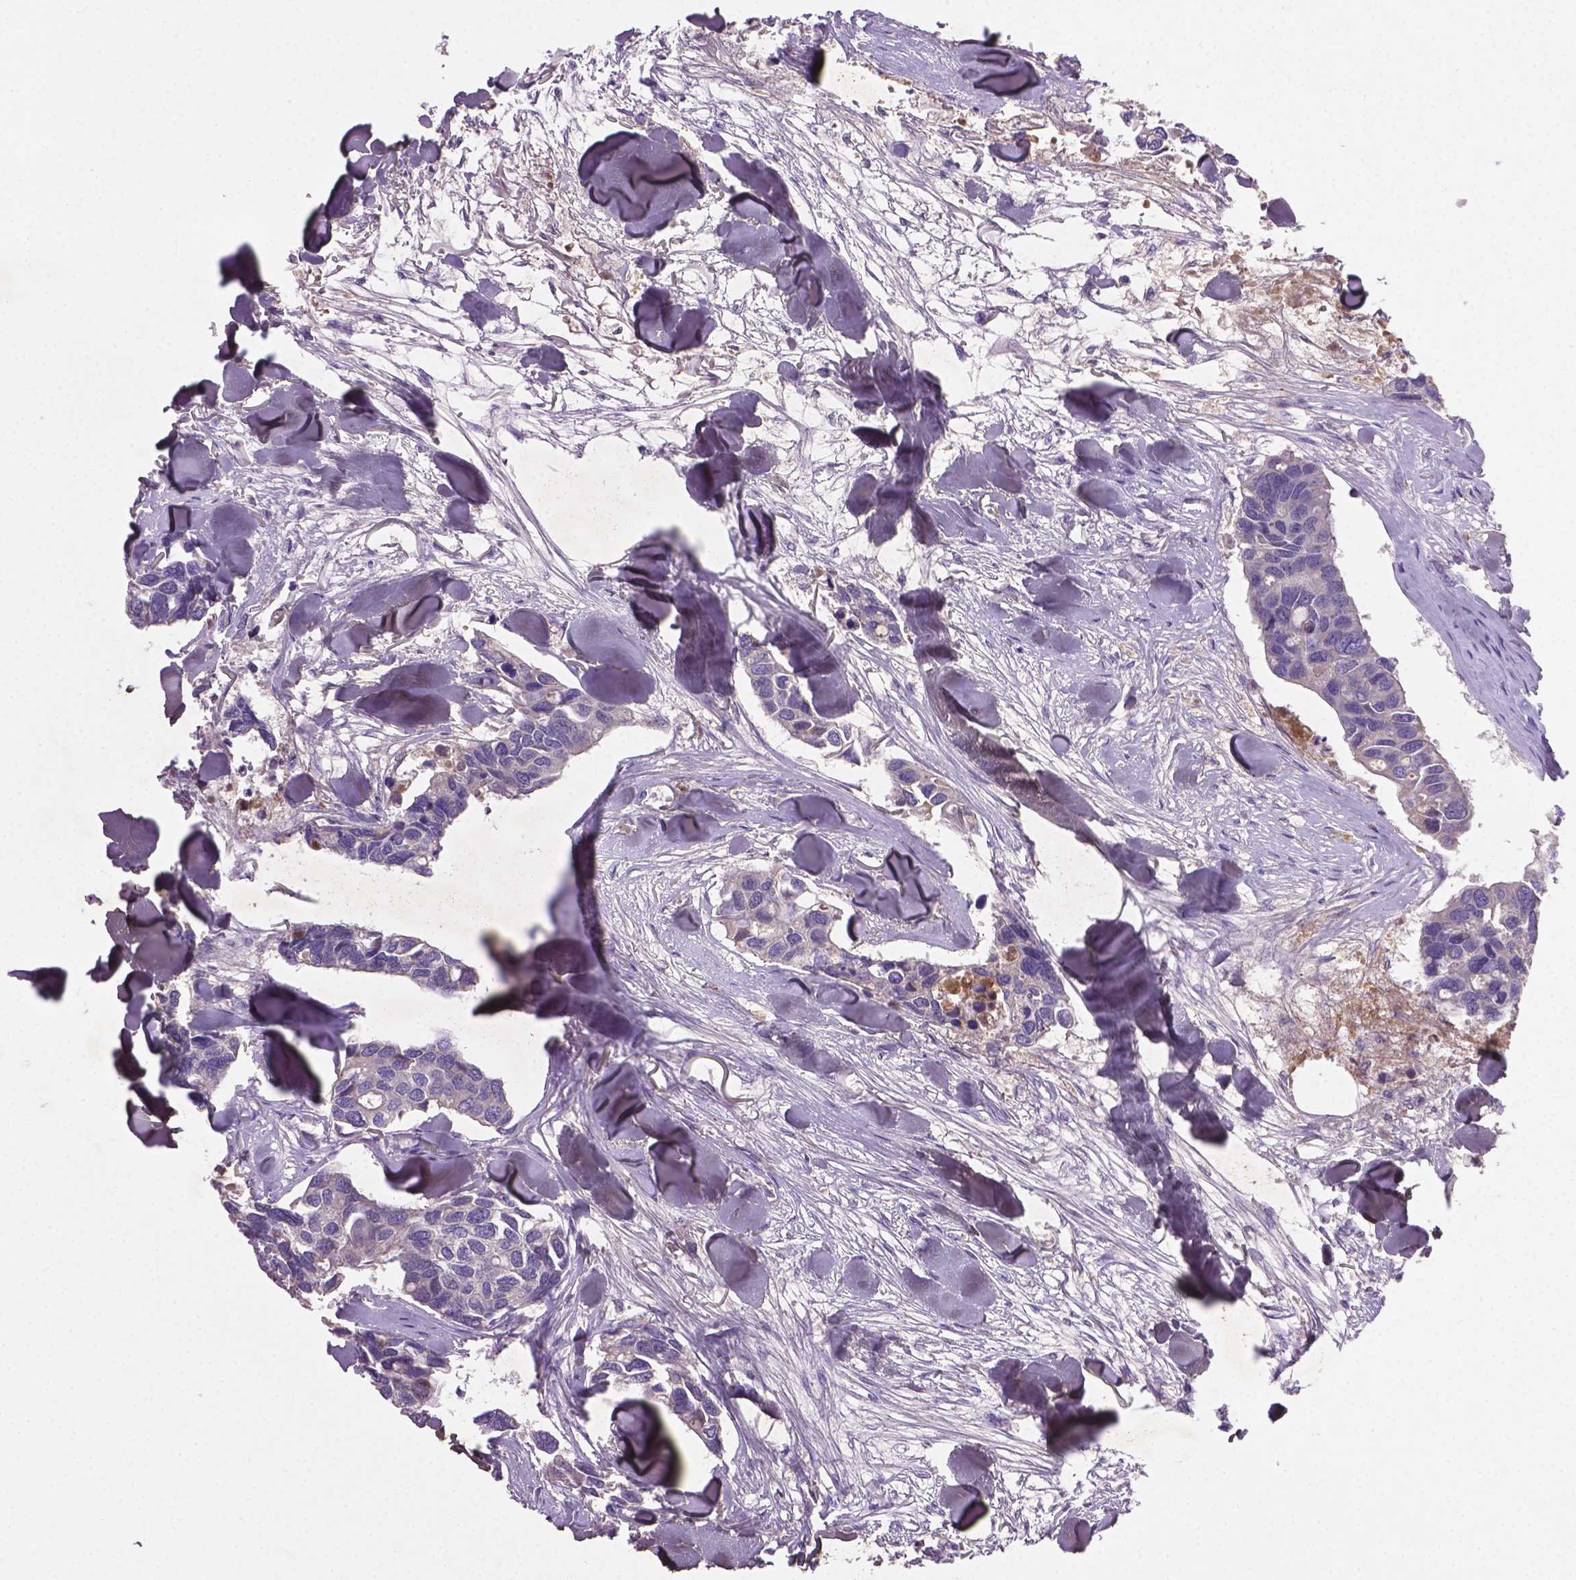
{"staining": {"intensity": "negative", "quantity": "none", "location": "none"}, "tissue": "breast cancer", "cell_type": "Tumor cells", "image_type": "cancer", "snomed": [{"axis": "morphology", "description": "Duct carcinoma"}, {"axis": "topography", "description": "Breast"}], "caption": "Human breast cancer (intraductal carcinoma) stained for a protein using immunohistochemistry (IHC) shows no positivity in tumor cells.", "gene": "SOX17", "patient": {"sex": "female", "age": 83}}